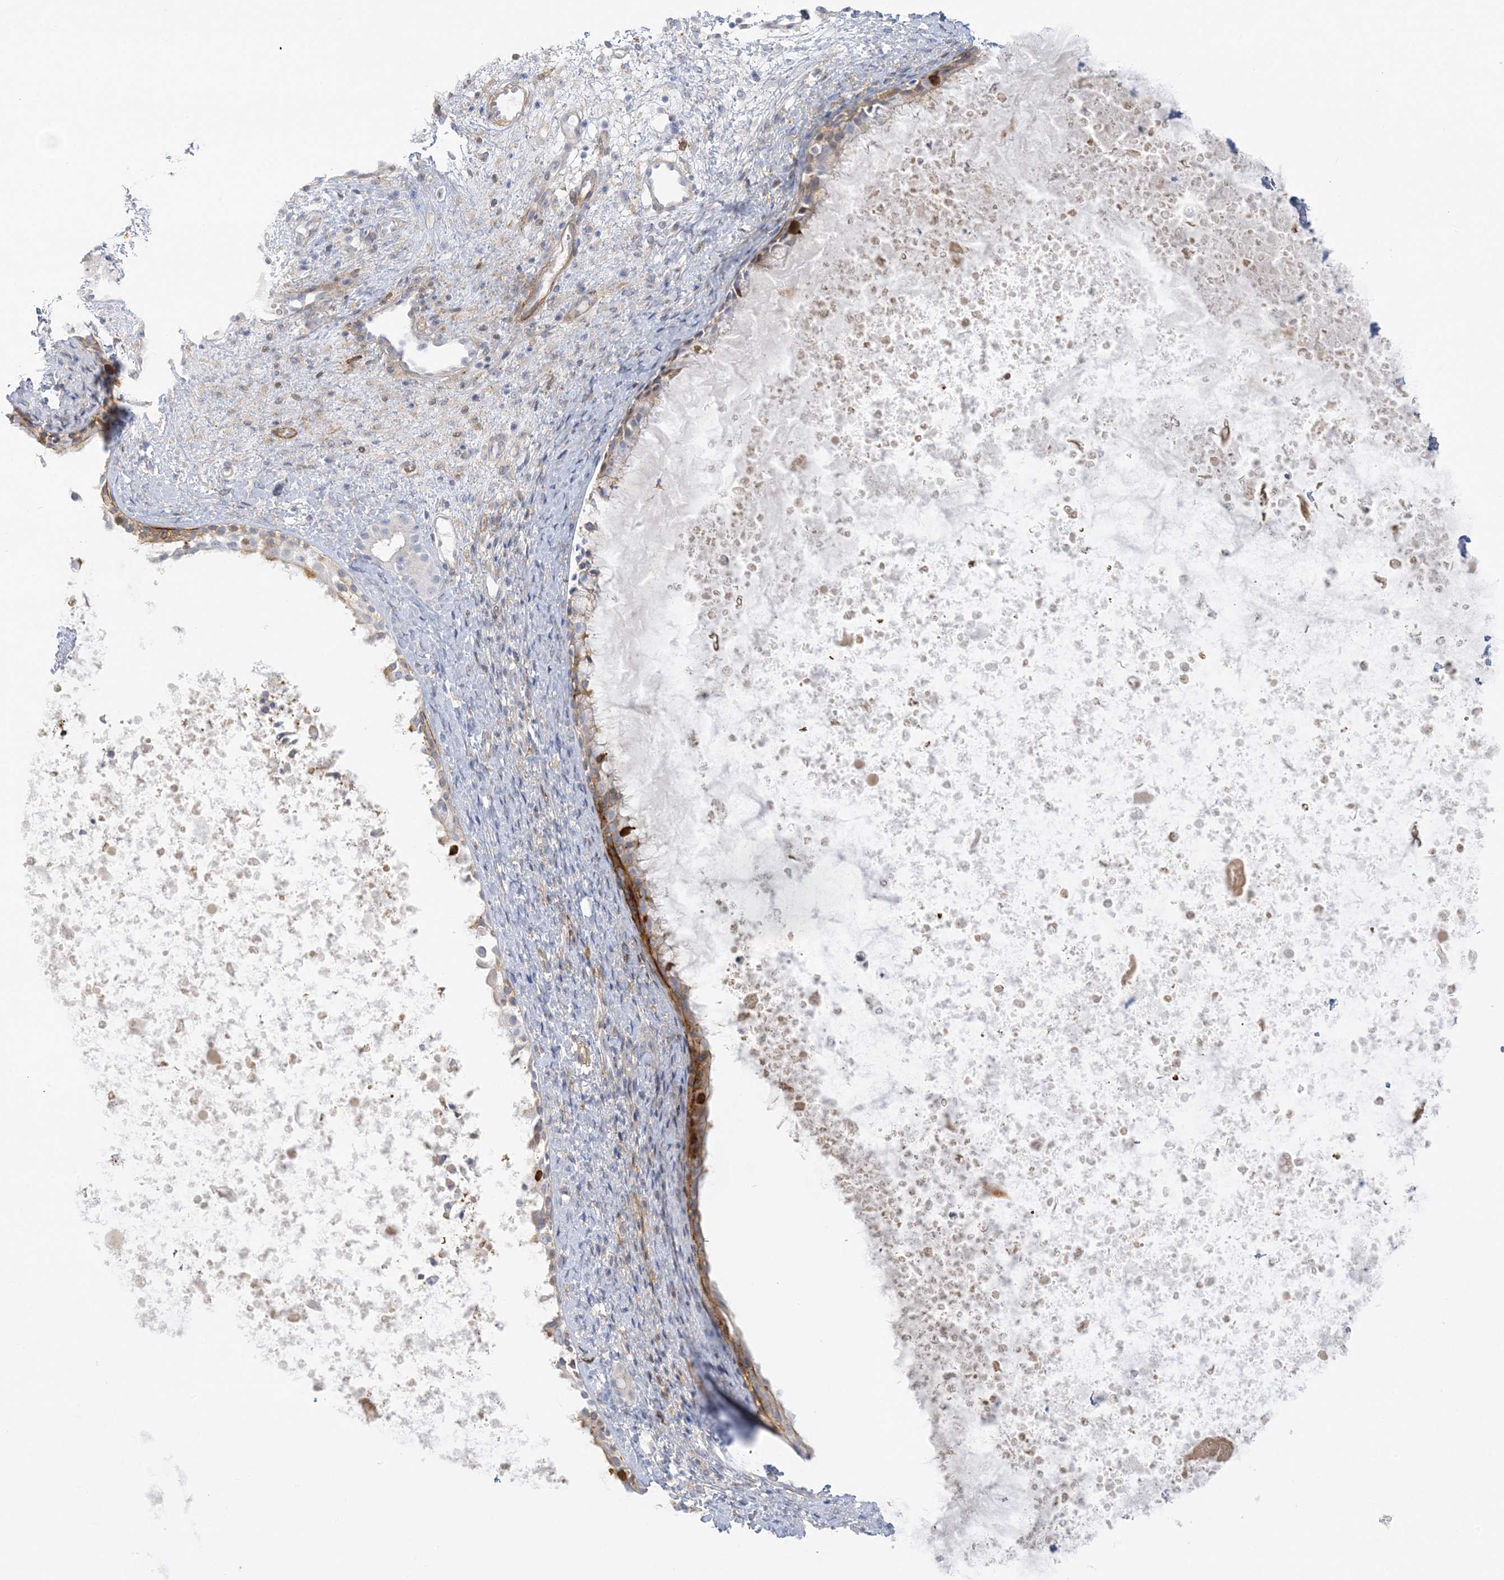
{"staining": {"intensity": "moderate", "quantity": "<25%", "location": "cytoplasmic/membranous"}, "tissue": "nasopharynx", "cell_type": "Respiratory epithelial cells", "image_type": "normal", "snomed": [{"axis": "morphology", "description": "Normal tissue, NOS"}, {"axis": "topography", "description": "Nasopharynx"}], "caption": "DAB immunohistochemical staining of benign nasopharynx shows moderate cytoplasmic/membranous protein expression in approximately <25% of respiratory epithelial cells.", "gene": "ICMT", "patient": {"sex": "male", "age": 22}}